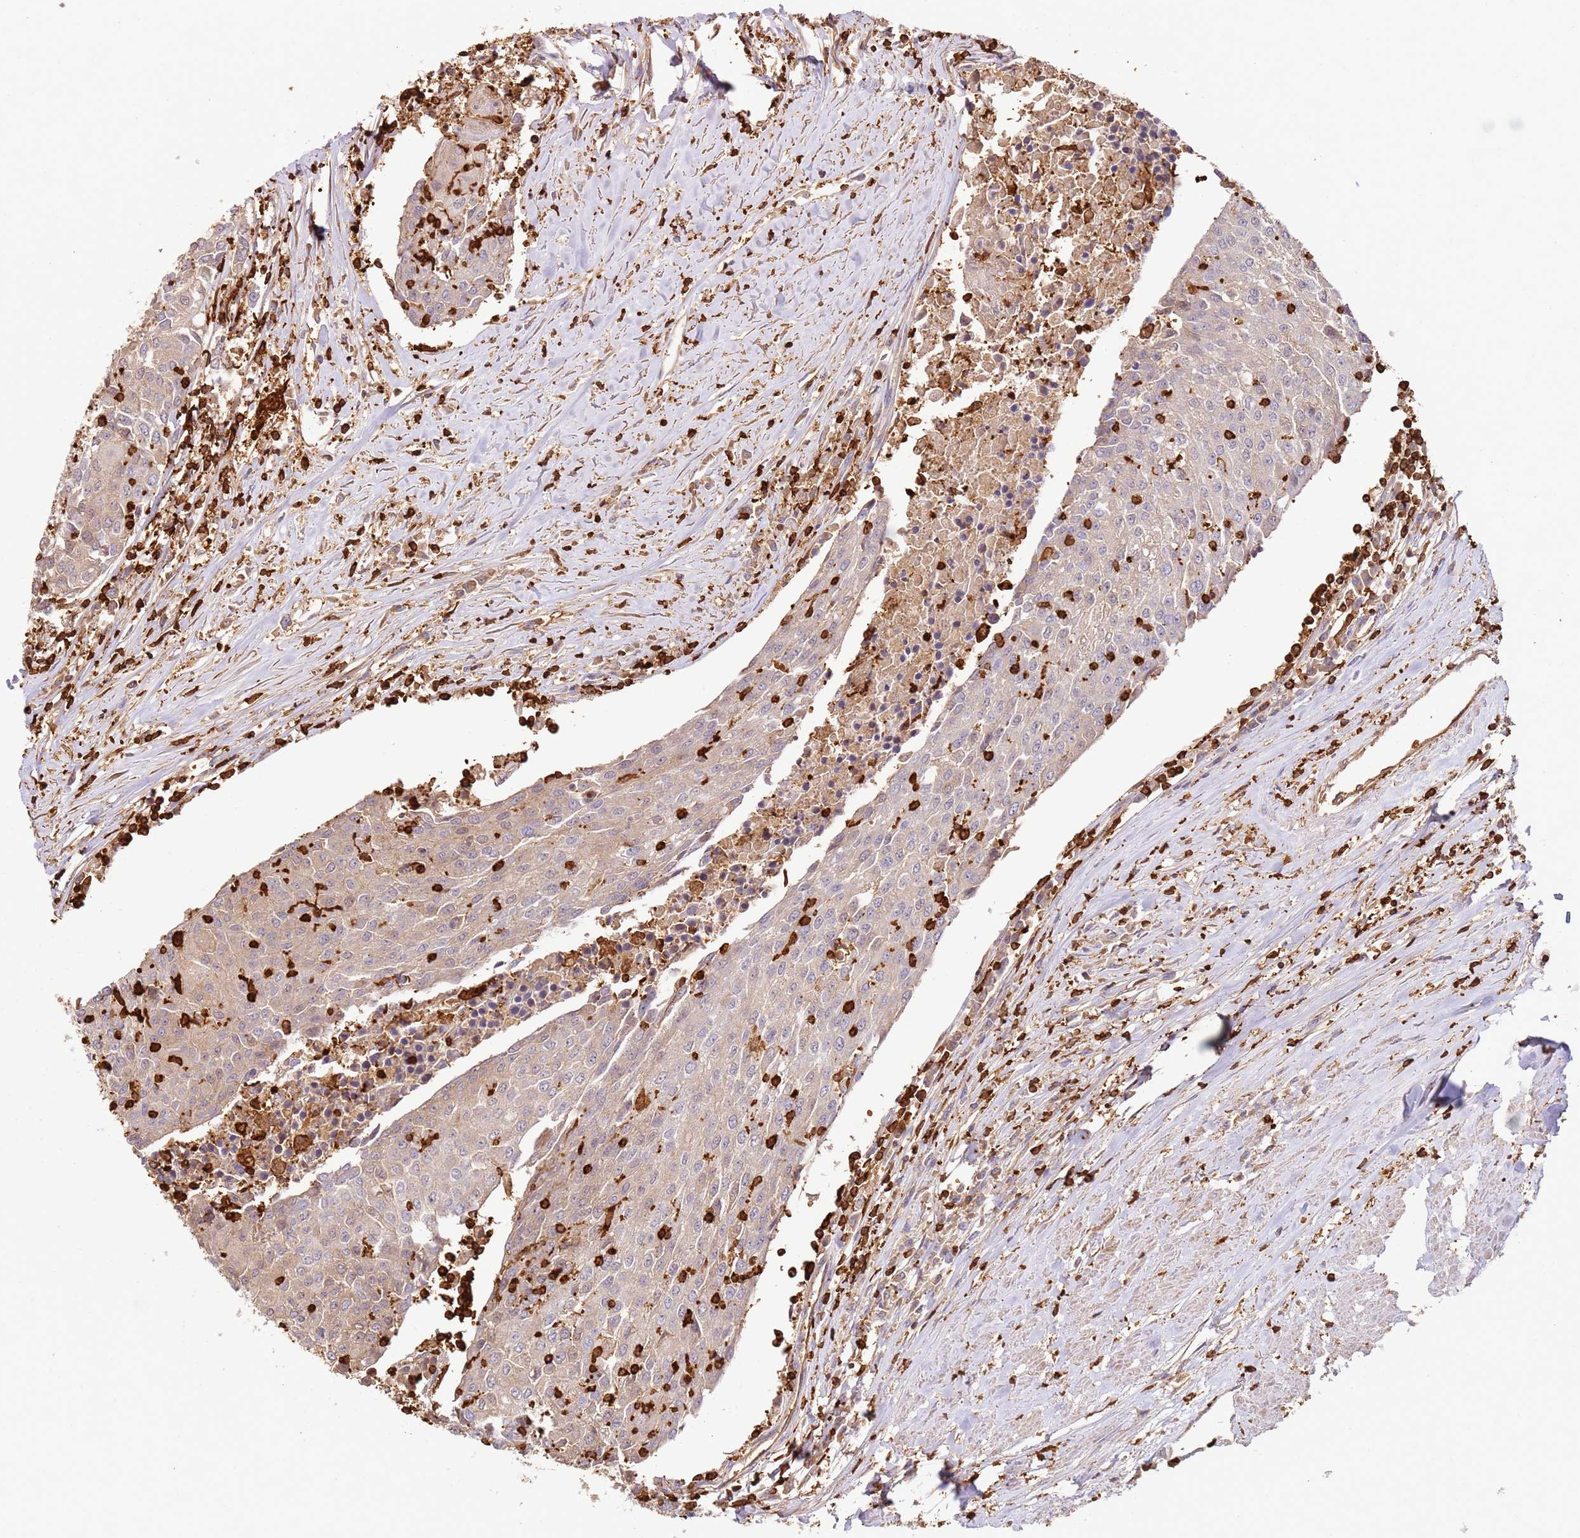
{"staining": {"intensity": "weak", "quantity": "25%-75%", "location": "cytoplasmic/membranous"}, "tissue": "urothelial cancer", "cell_type": "Tumor cells", "image_type": "cancer", "snomed": [{"axis": "morphology", "description": "Urothelial carcinoma, High grade"}, {"axis": "topography", "description": "Urinary bladder"}], "caption": "Immunohistochemical staining of high-grade urothelial carcinoma reveals low levels of weak cytoplasmic/membranous staining in about 25%-75% of tumor cells. The staining was performed using DAB (3,3'-diaminobenzidine) to visualize the protein expression in brown, while the nuclei were stained in blue with hematoxylin (Magnification: 20x).", "gene": "OR6P1", "patient": {"sex": "female", "age": 85}}